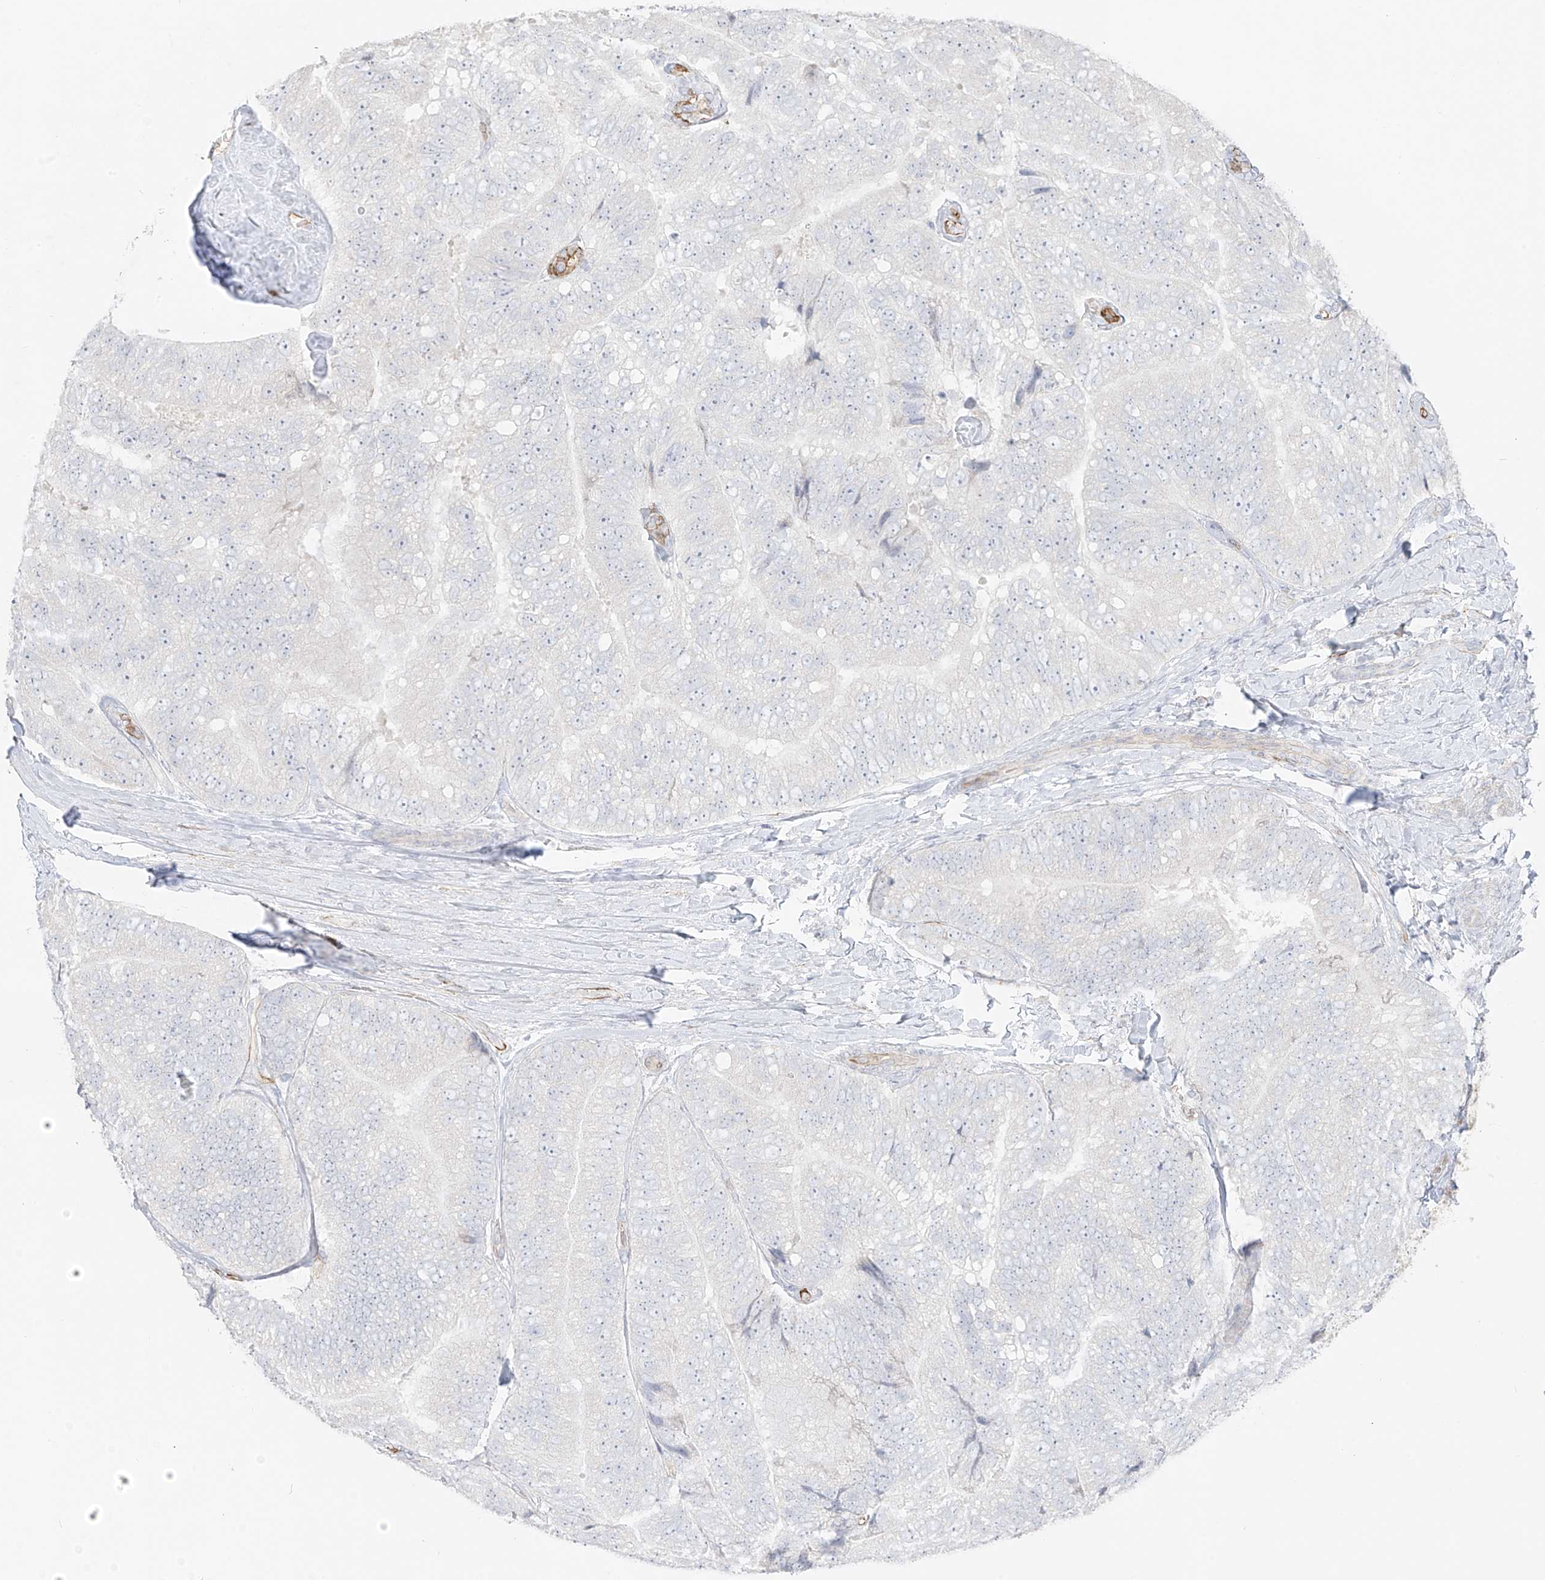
{"staining": {"intensity": "negative", "quantity": "none", "location": "none"}, "tissue": "prostate cancer", "cell_type": "Tumor cells", "image_type": "cancer", "snomed": [{"axis": "morphology", "description": "Adenocarcinoma, High grade"}, {"axis": "topography", "description": "Prostate"}], "caption": "High power microscopy histopathology image of an immunohistochemistry (IHC) photomicrograph of prostate adenocarcinoma (high-grade), revealing no significant expression in tumor cells.", "gene": "C11orf87", "patient": {"sex": "male", "age": 70}}